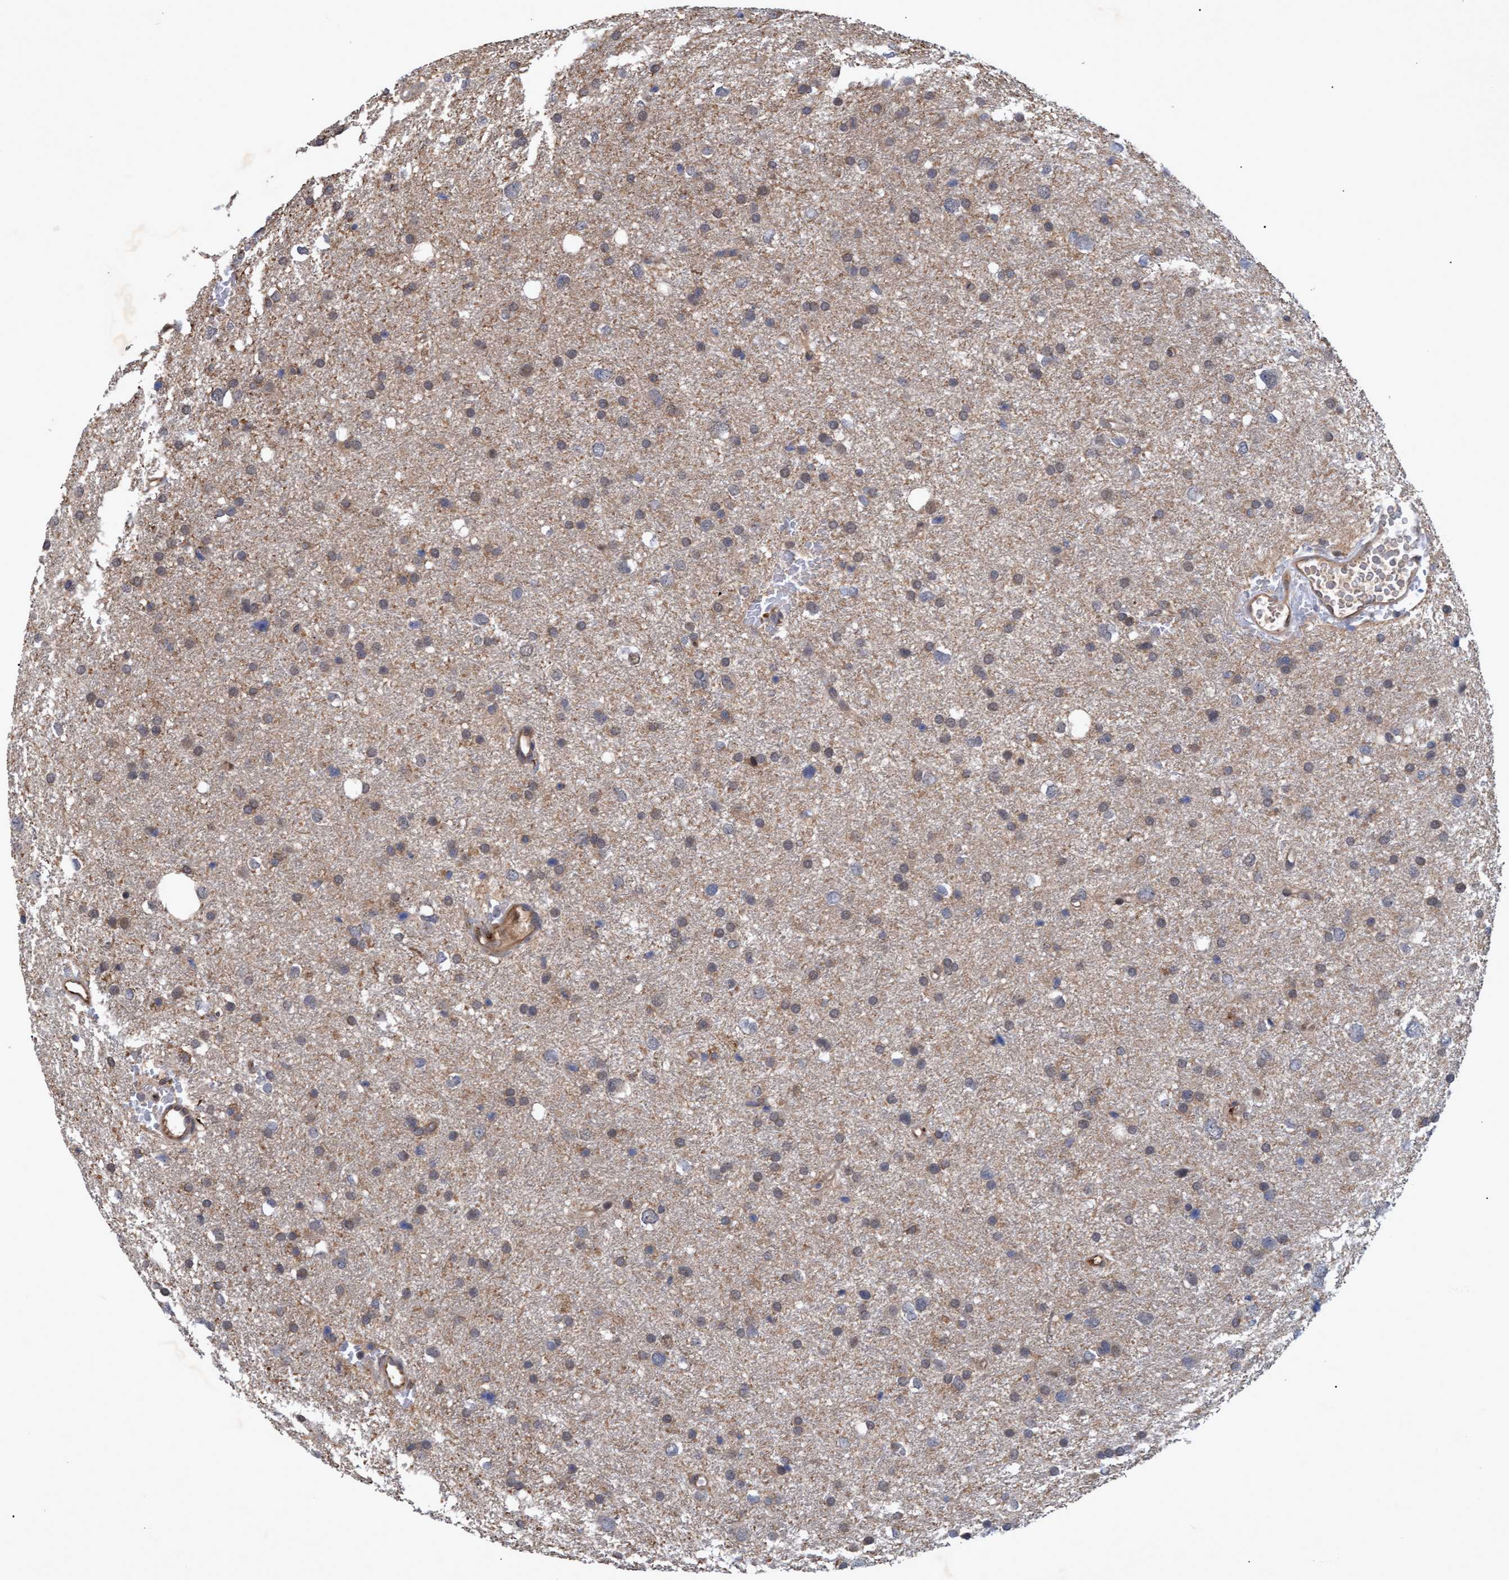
{"staining": {"intensity": "weak", "quantity": "<25%", "location": "cytoplasmic/membranous,nuclear"}, "tissue": "glioma", "cell_type": "Tumor cells", "image_type": "cancer", "snomed": [{"axis": "morphology", "description": "Glioma, malignant, Low grade"}, {"axis": "topography", "description": "Brain"}], "caption": "The photomicrograph shows no significant staining in tumor cells of low-grade glioma (malignant).", "gene": "PSMB6", "patient": {"sex": "female", "age": 37}}